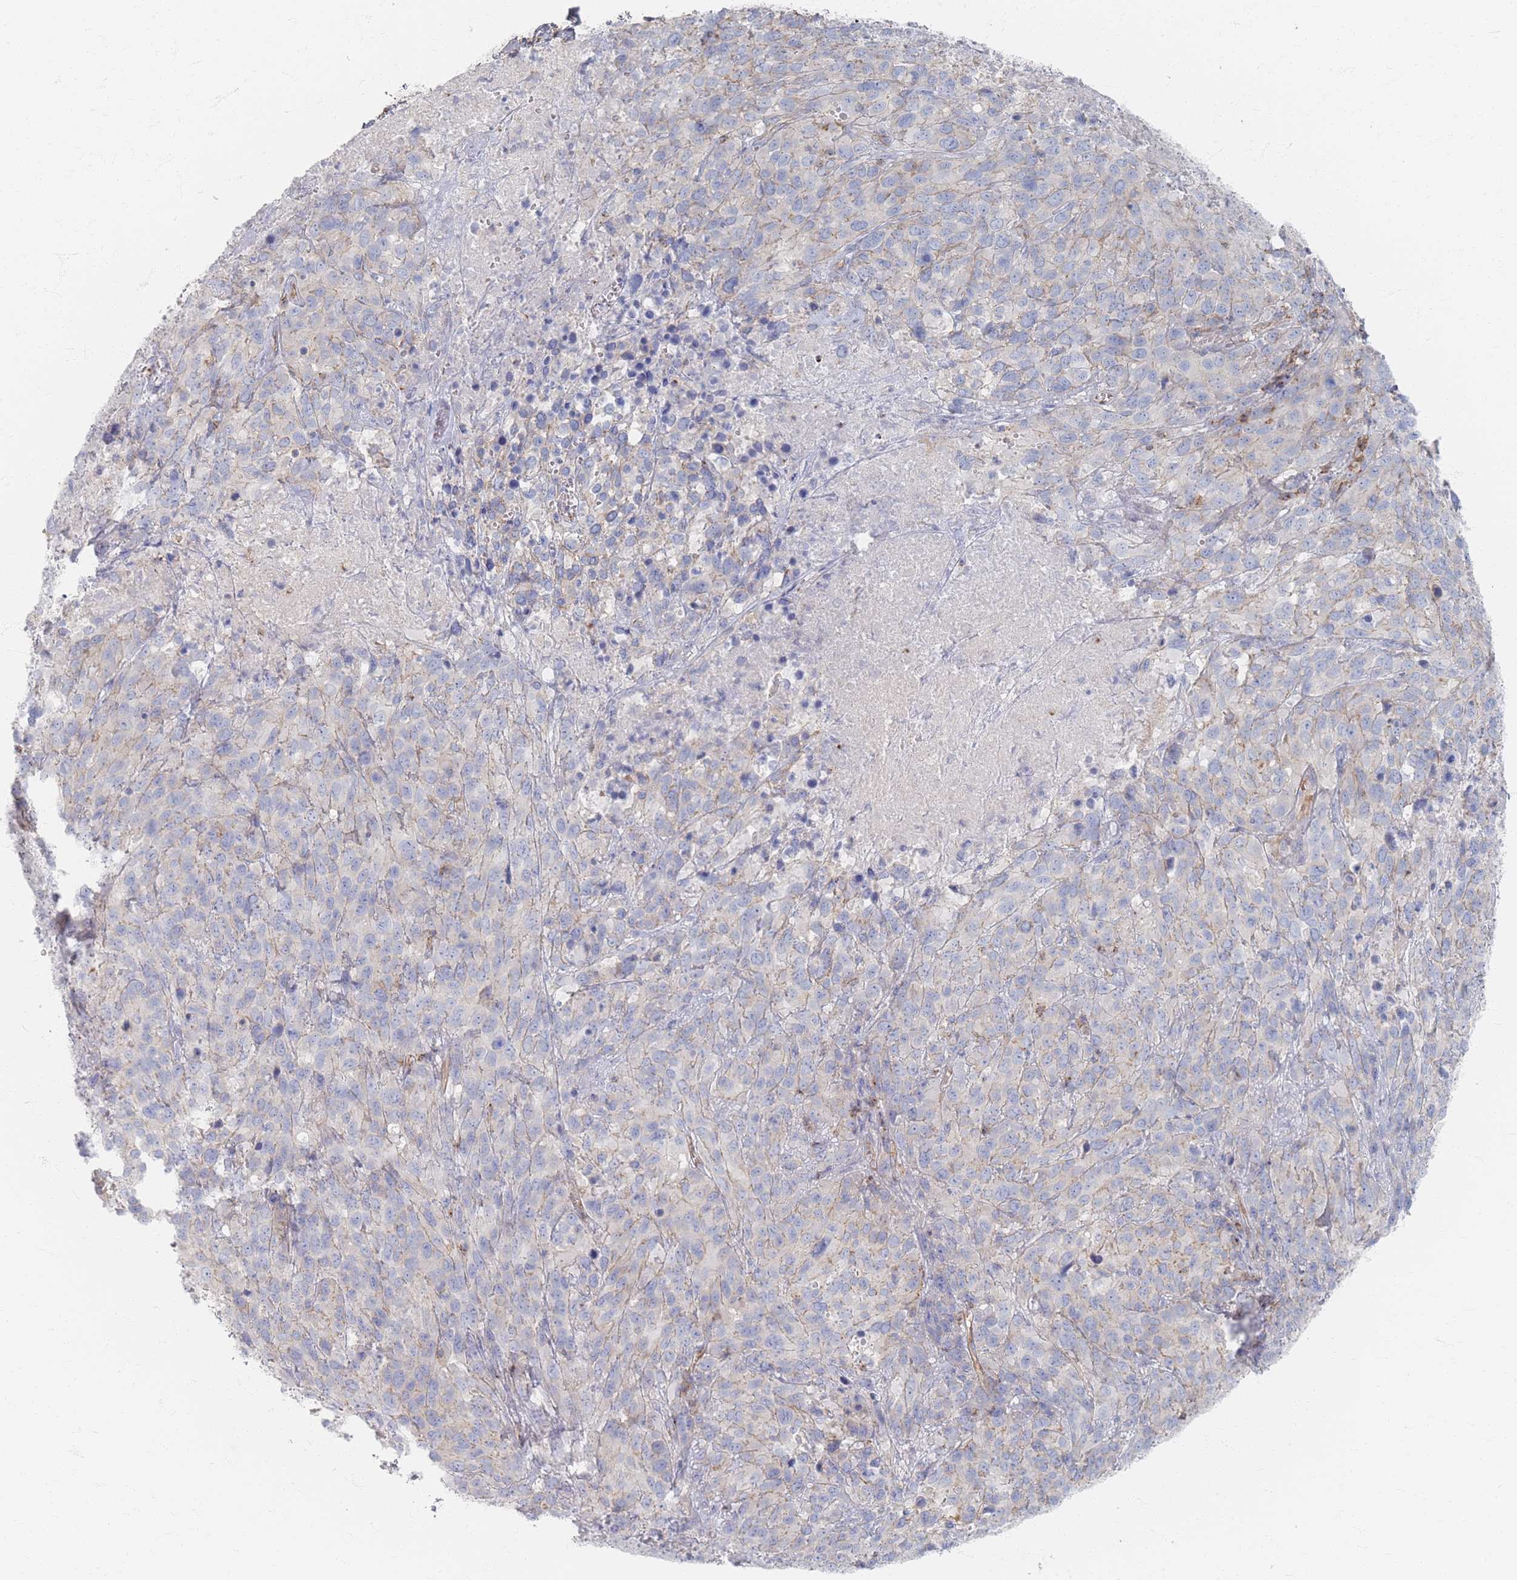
{"staining": {"intensity": "weak", "quantity": "<25%", "location": "cytoplasmic/membranous"}, "tissue": "cervical cancer", "cell_type": "Tumor cells", "image_type": "cancer", "snomed": [{"axis": "morphology", "description": "Squamous cell carcinoma, NOS"}, {"axis": "topography", "description": "Cervix"}], "caption": "An image of human cervical squamous cell carcinoma is negative for staining in tumor cells.", "gene": "GNB1", "patient": {"sex": "female", "age": 51}}